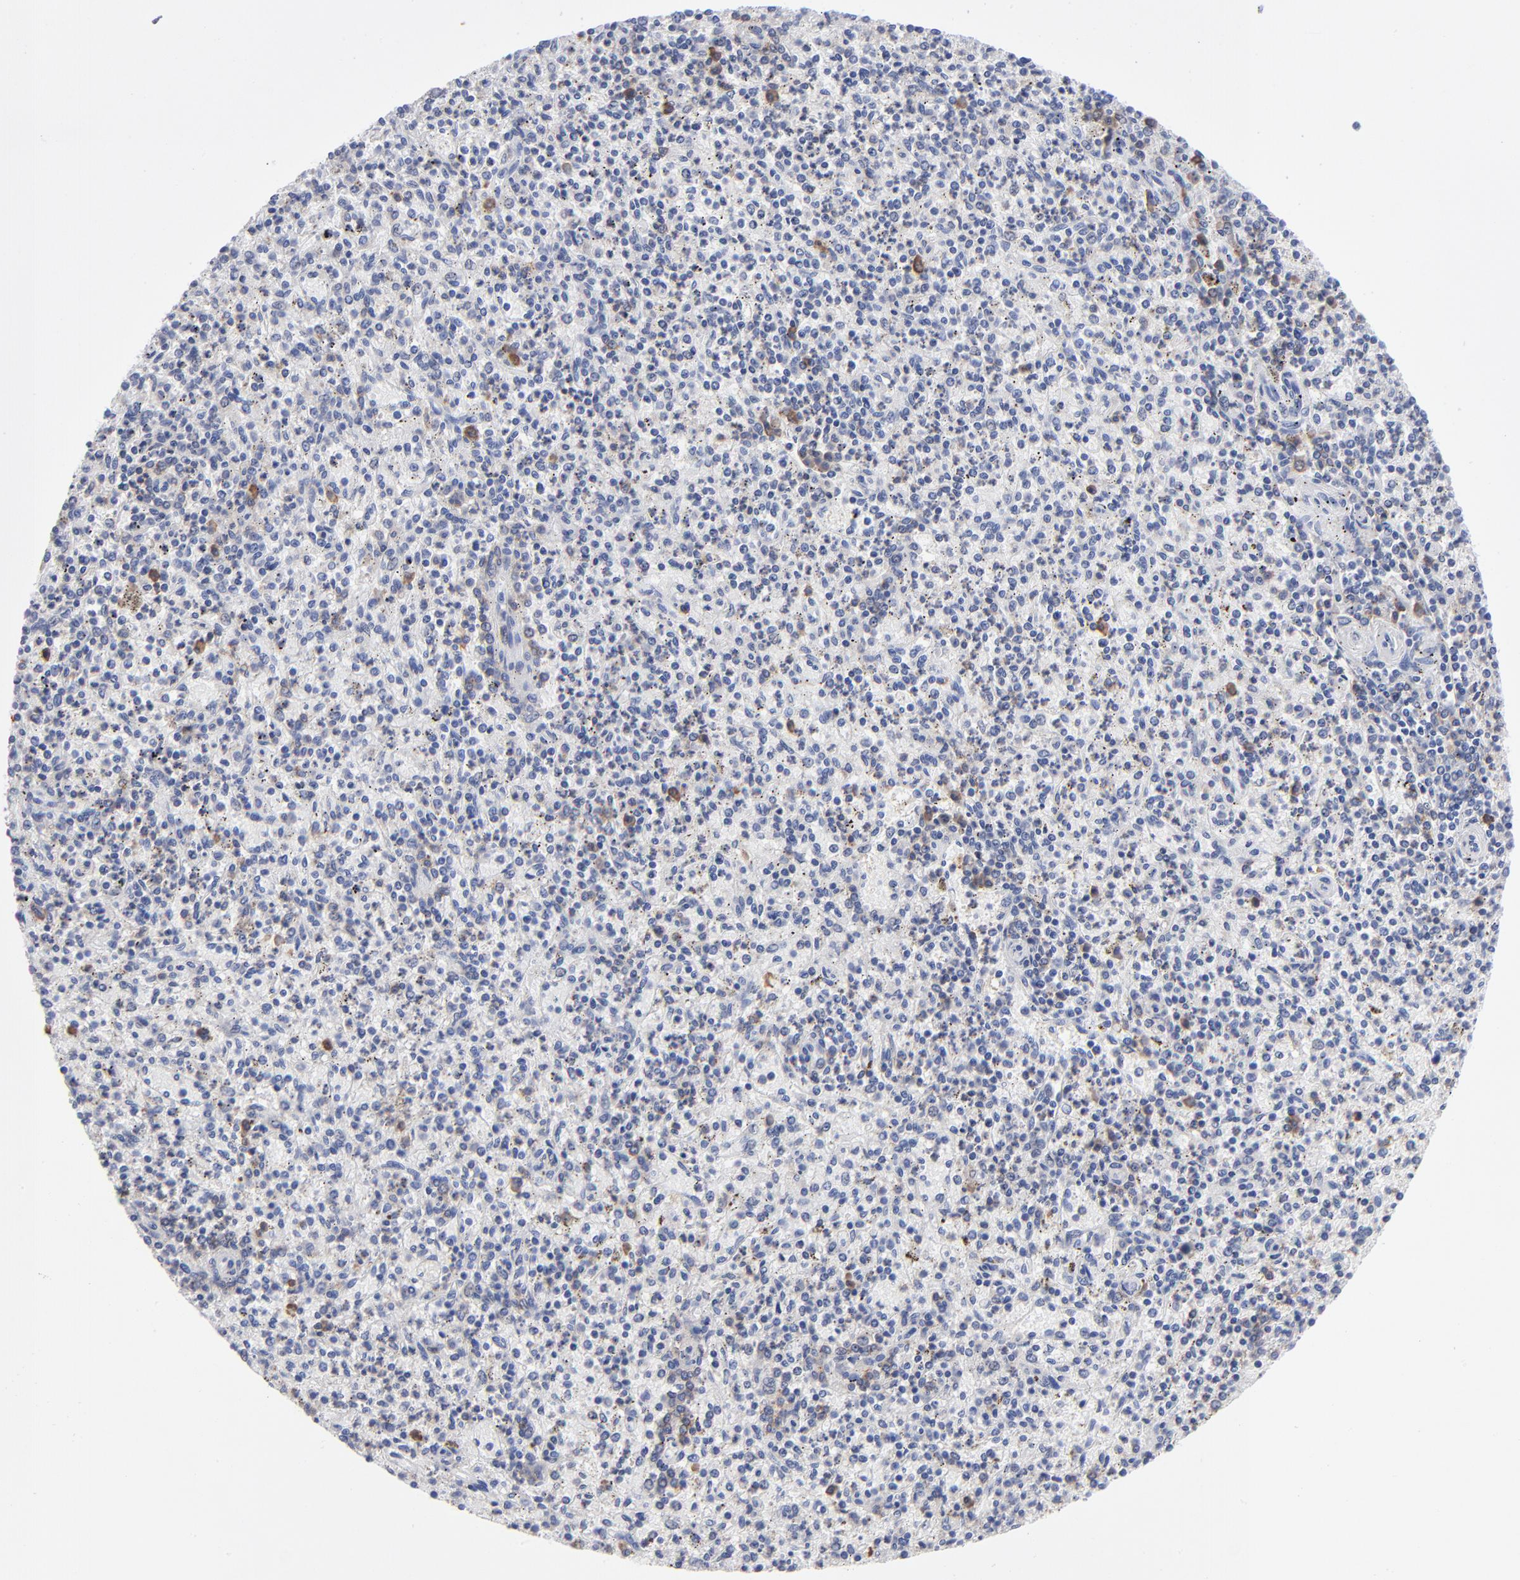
{"staining": {"intensity": "moderate", "quantity": "<25%", "location": "cytoplasmic/membranous"}, "tissue": "spleen", "cell_type": "Cells in red pulp", "image_type": "normal", "snomed": [{"axis": "morphology", "description": "Normal tissue, NOS"}, {"axis": "topography", "description": "Spleen"}], "caption": "A micrograph of human spleen stained for a protein exhibits moderate cytoplasmic/membranous brown staining in cells in red pulp.", "gene": "LAT2", "patient": {"sex": "male", "age": 72}}